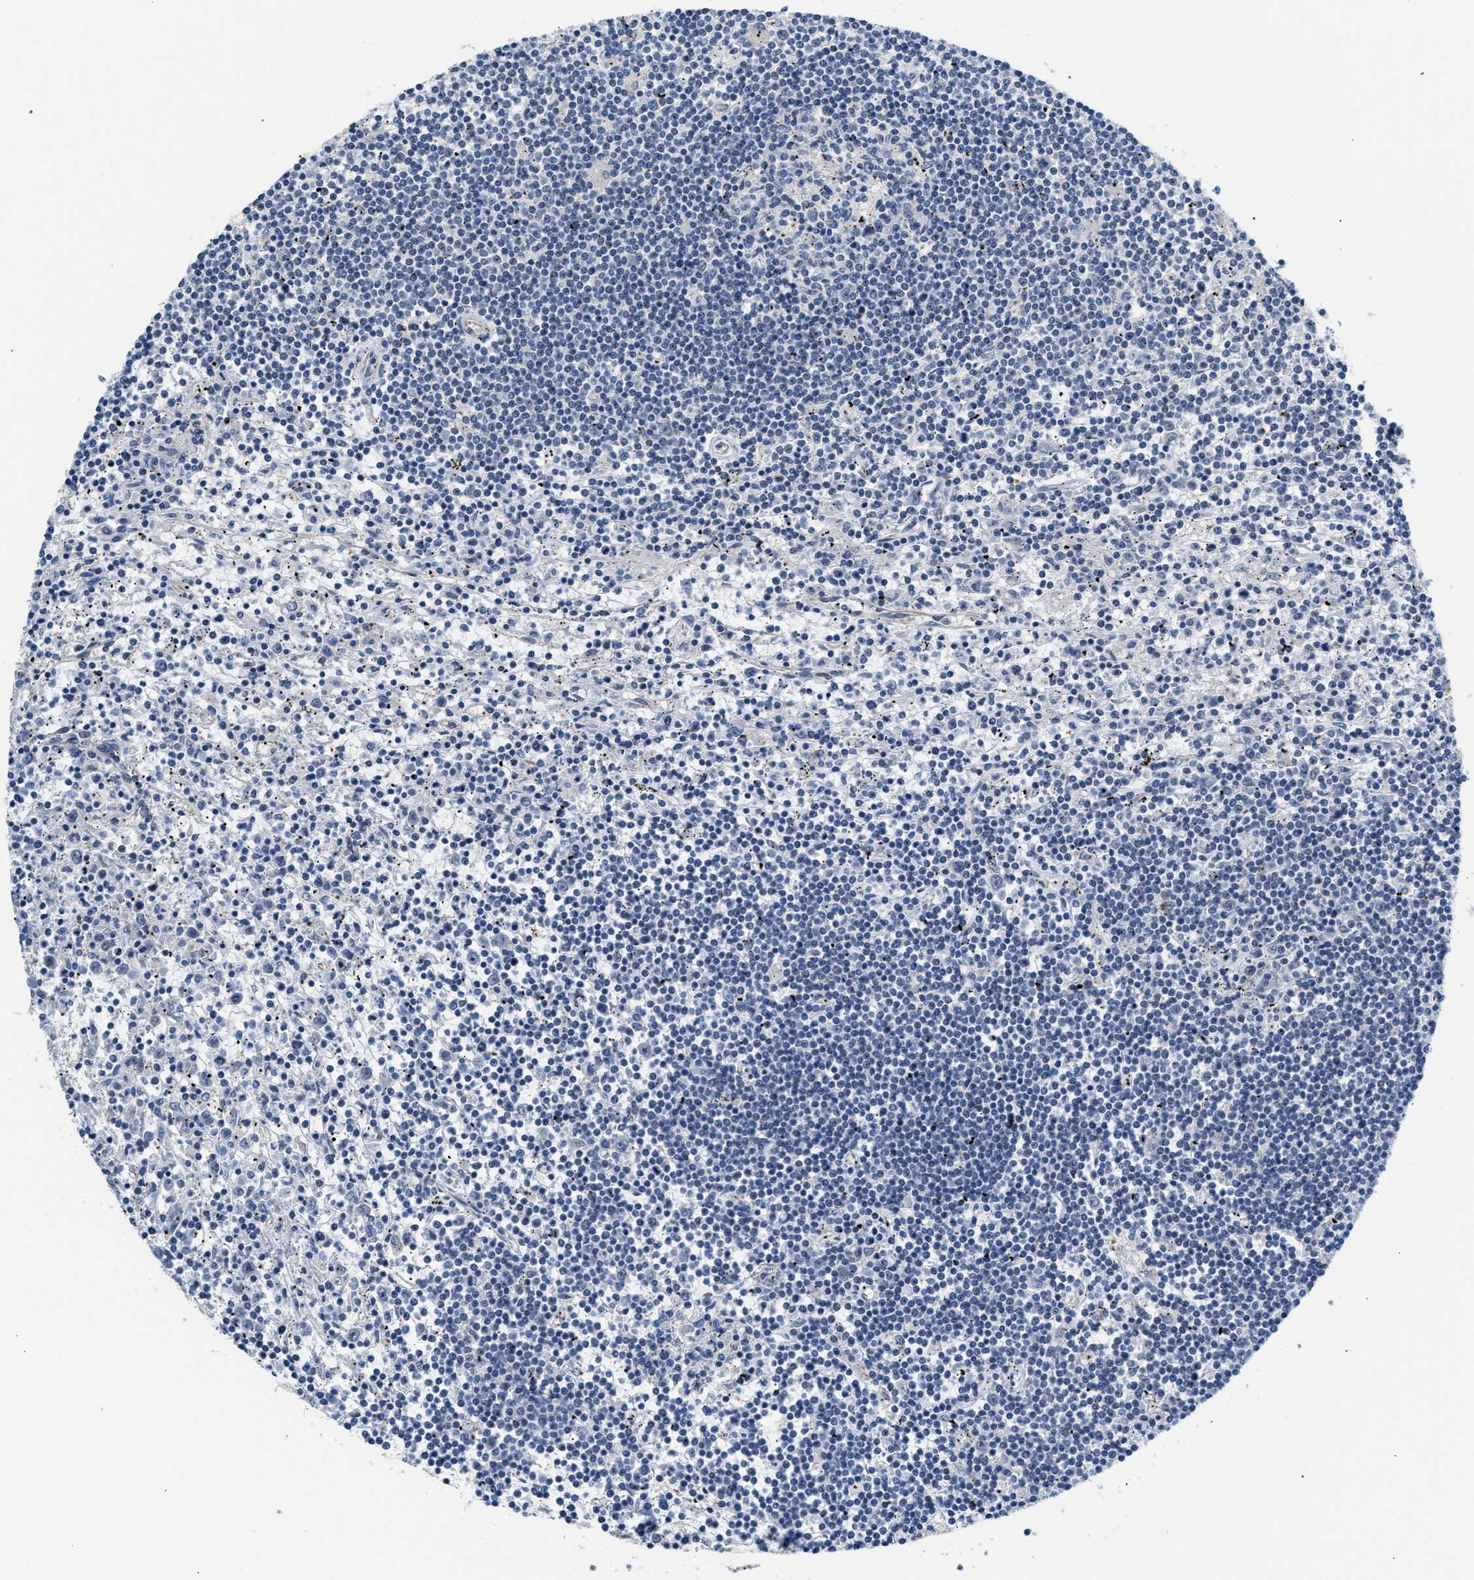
{"staining": {"intensity": "negative", "quantity": "none", "location": "none"}, "tissue": "lymphoma", "cell_type": "Tumor cells", "image_type": "cancer", "snomed": [{"axis": "morphology", "description": "Malignant lymphoma, non-Hodgkin's type, Low grade"}, {"axis": "topography", "description": "Spleen"}], "caption": "Immunohistochemistry (IHC) of human lymphoma reveals no positivity in tumor cells.", "gene": "PPM1H", "patient": {"sex": "male", "age": 76}}